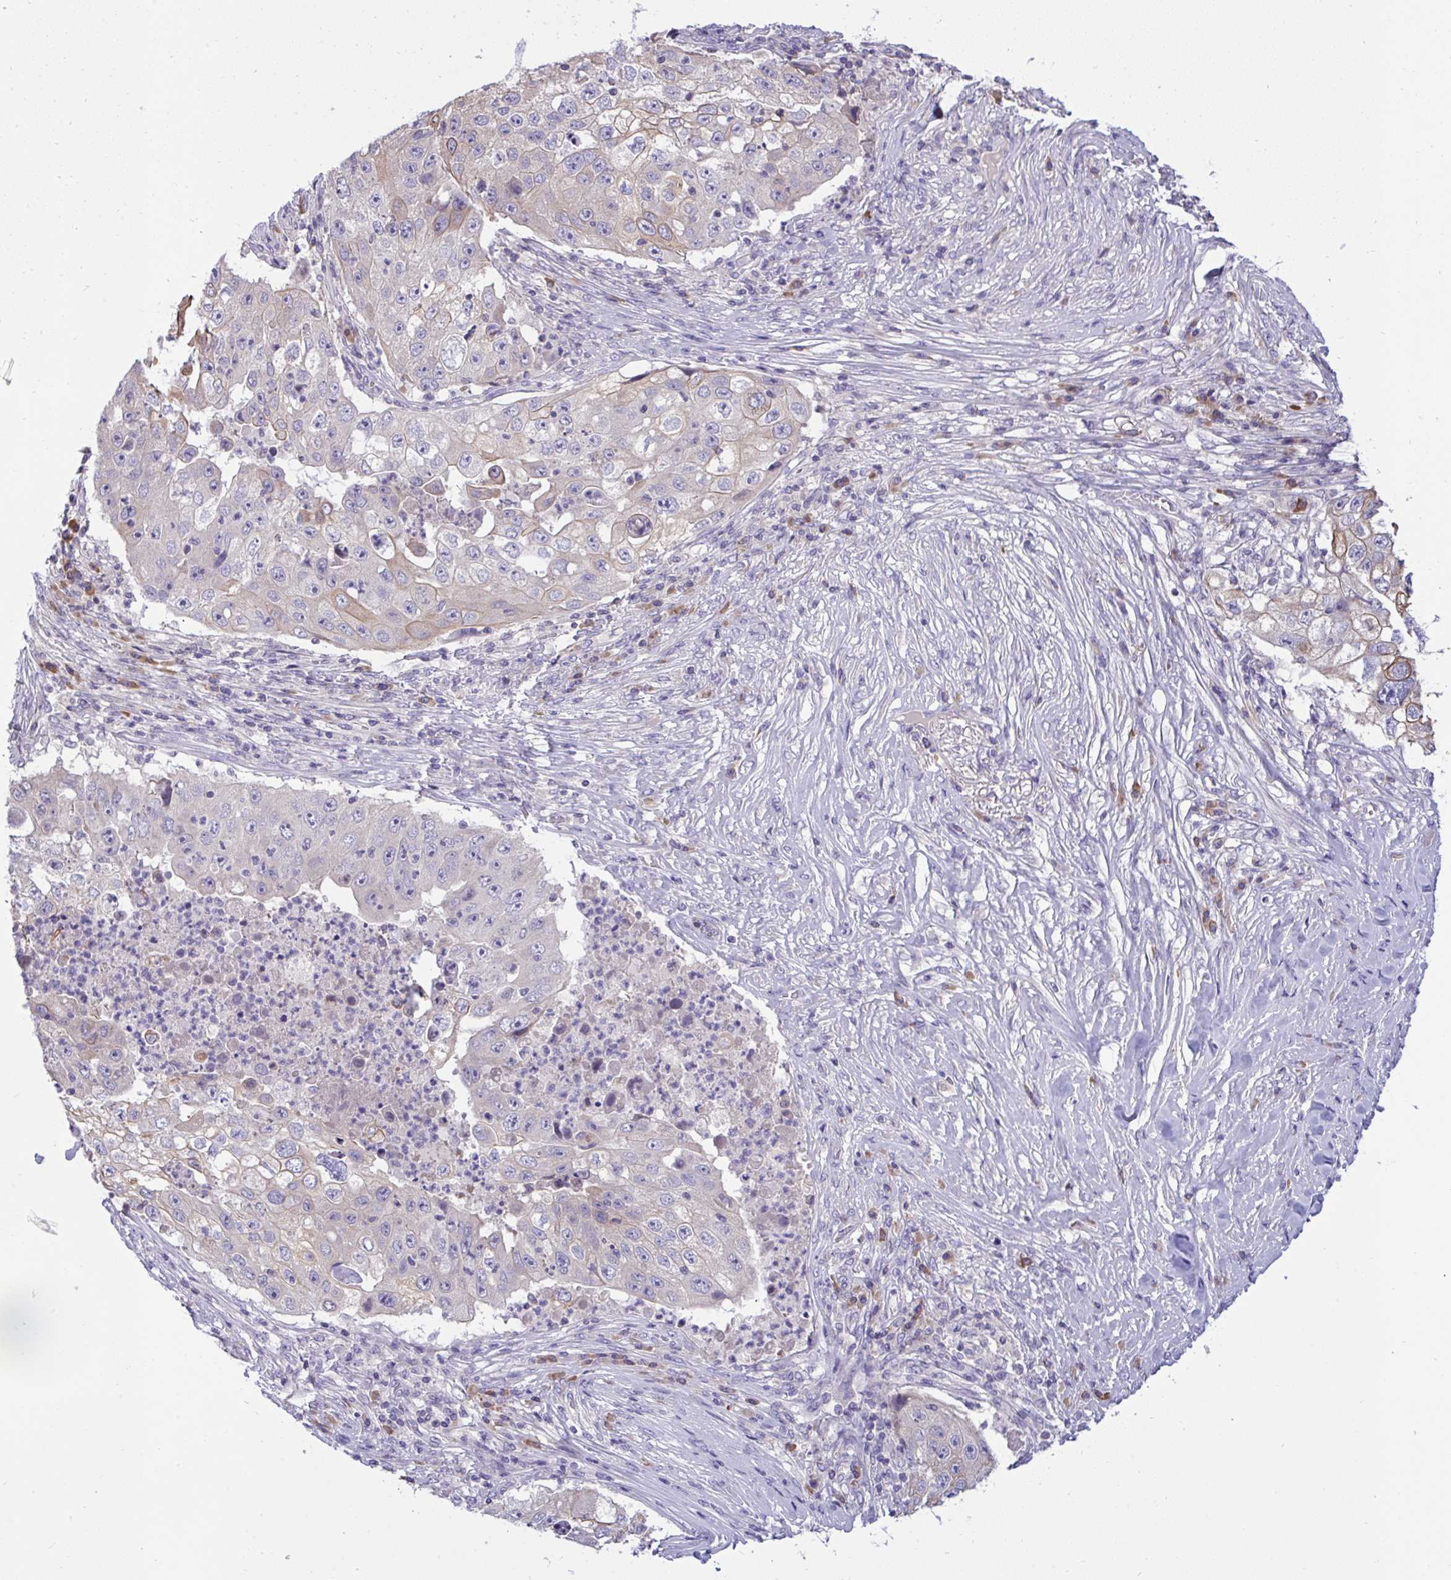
{"staining": {"intensity": "negative", "quantity": "none", "location": "none"}, "tissue": "lung cancer", "cell_type": "Tumor cells", "image_type": "cancer", "snomed": [{"axis": "morphology", "description": "Squamous cell carcinoma, NOS"}, {"axis": "topography", "description": "Lung"}], "caption": "Human lung cancer (squamous cell carcinoma) stained for a protein using immunohistochemistry (IHC) shows no expression in tumor cells.", "gene": "TMEM41A", "patient": {"sex": "male", "age": 64}}